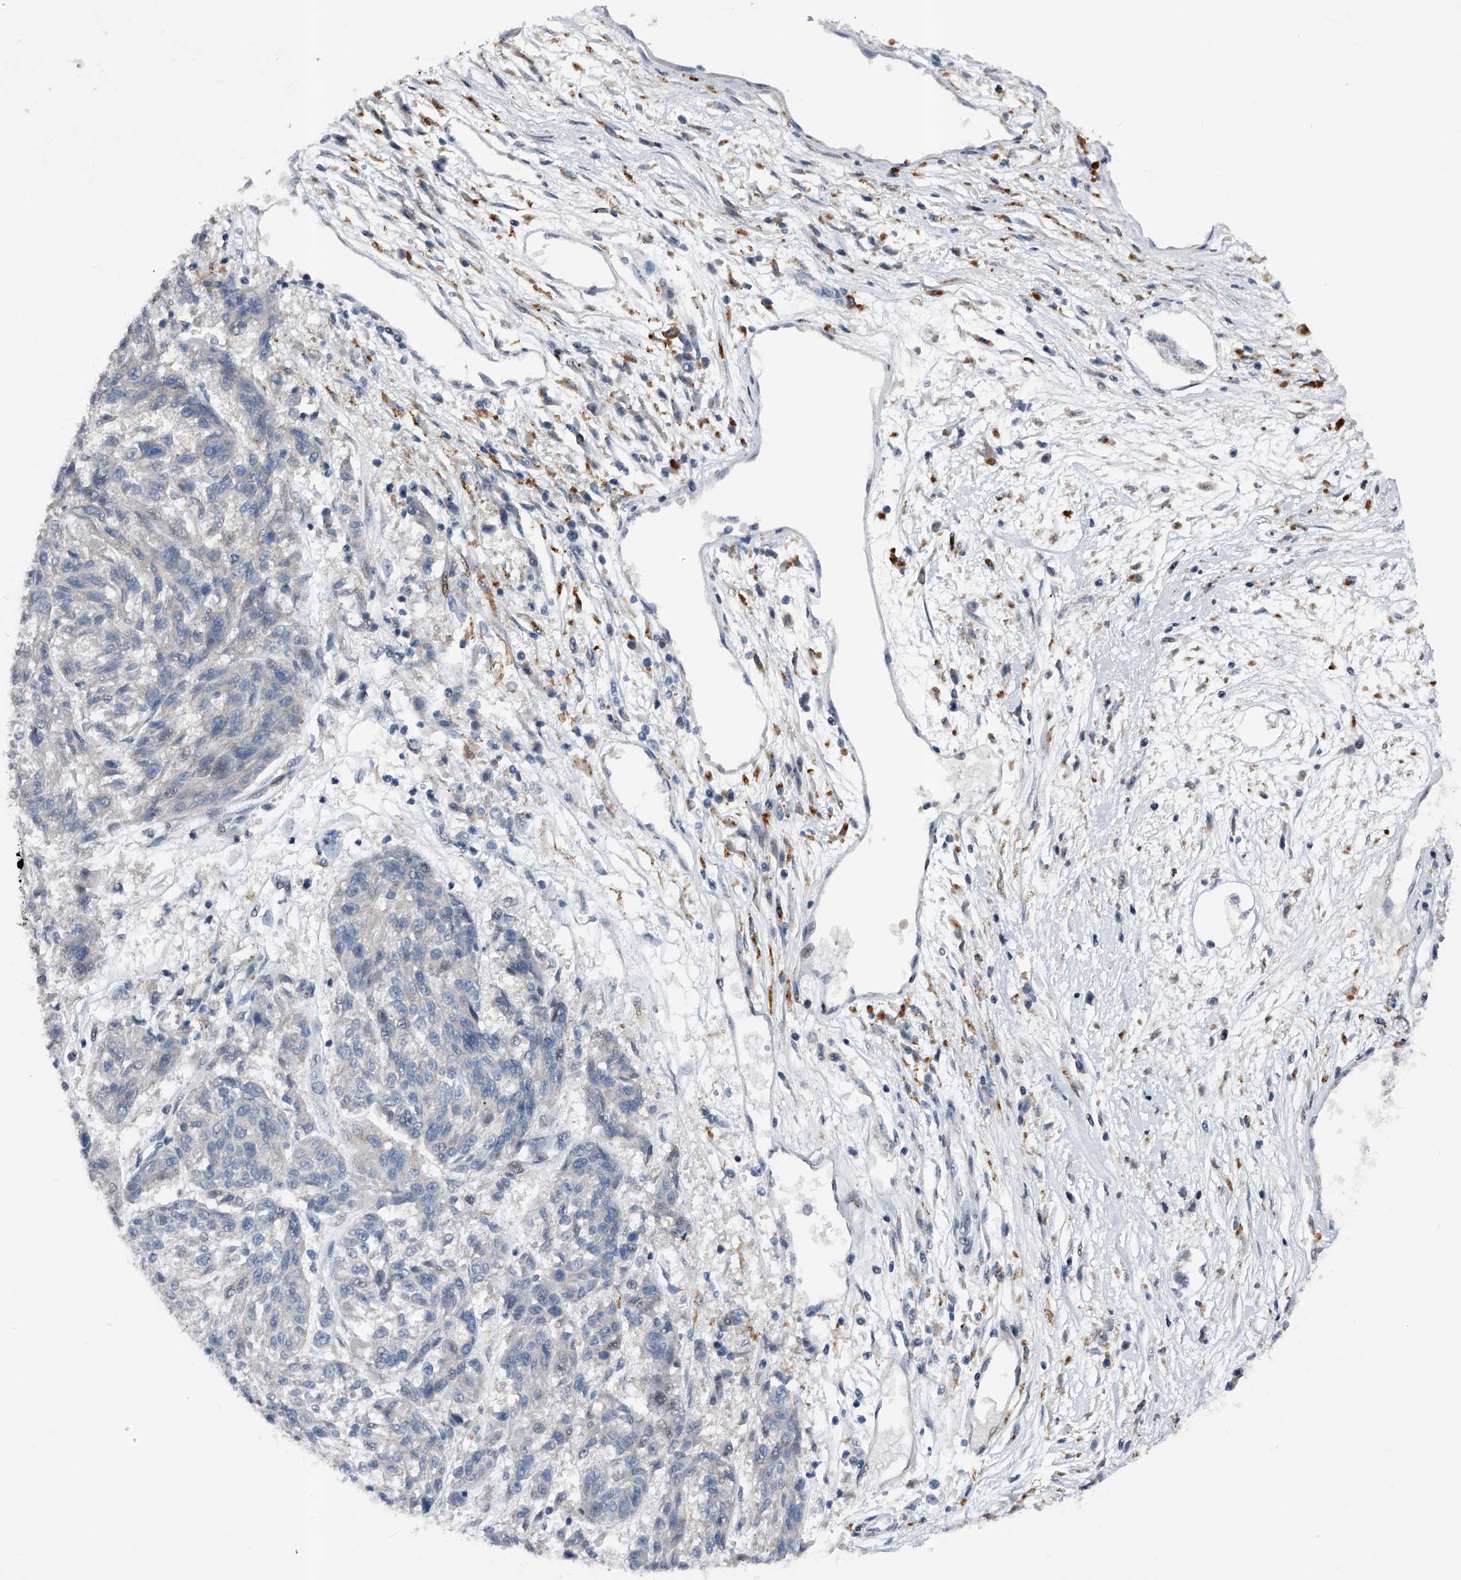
{"staining": {"intensity": "negative", "quantity": "none", "location": "none"}, "tissue": "melanoma", "cell_type": "Tumor cells", "image_type": "cancer", "snomed": [{"axis": "morphology", "description": "Malignant melanoma, NOS"}, {"axis": "topography", "description": "Skin"}], "caption": "Micrograph shows no protein staining in tumor cells of malignant melanoma tissue. (Brightfield microscopy of DAB (3,3'-diaminobenzidine) IHC at high magnification).", "gene": "RWDD2A", "patient": {"sex": "male", "age": 53}}